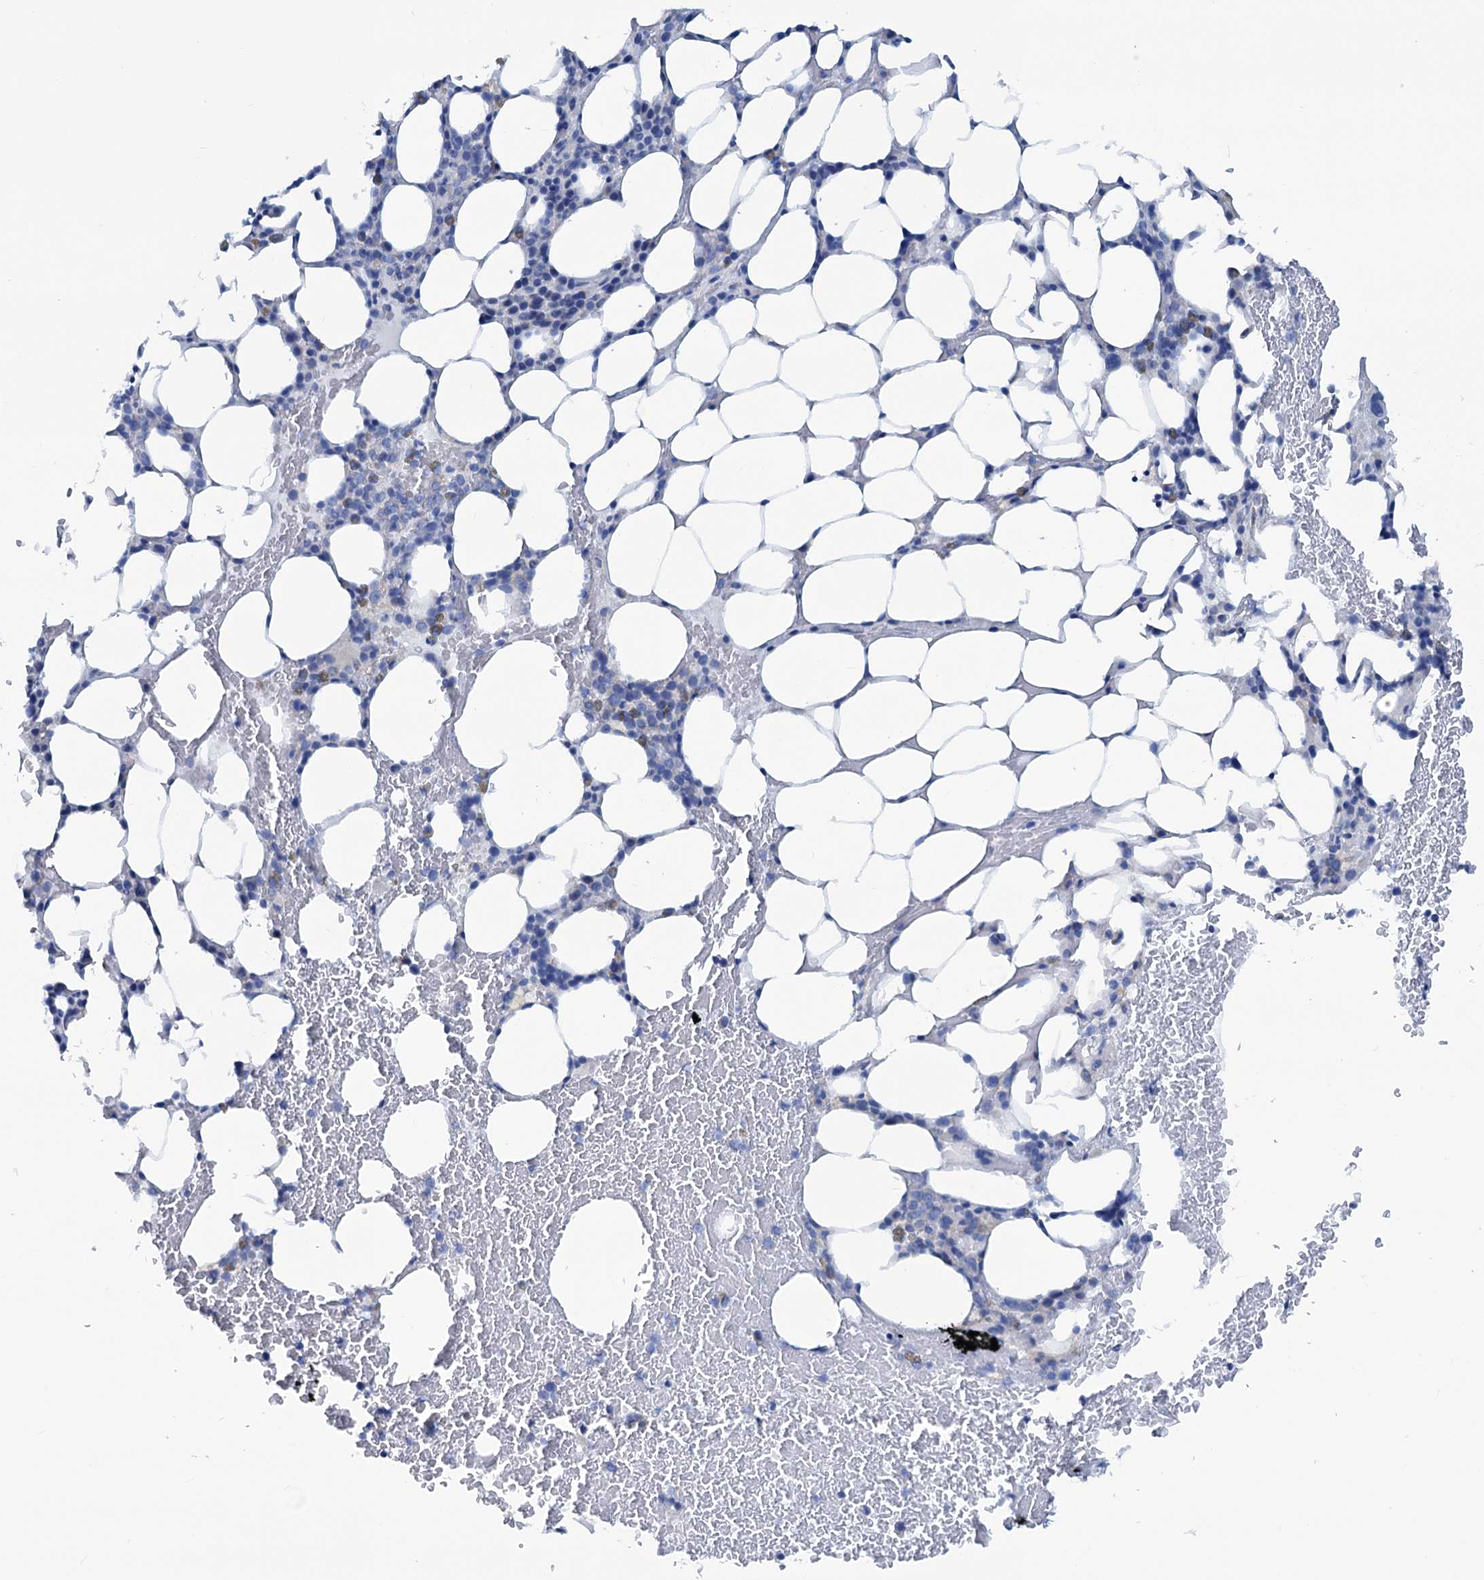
{"staining": {"intensity": "negative", "quantity": "none", "location": "none"}, "tissue": "bone marrow", "cell_type": "Hematopoietic cells", "image_type": "normal", "snomed": [{"axis": "morphology", "description": "Normal tissue, NOS"}, {"axis": "topography", "description": "Bone marrow"}], "caption": "This is an IHC photomicrograph of normal bone marrow. There is no expression in hematopoietic cells.", "gene": "SLC1A3", "patient": {"sex": "male", "age": 78}}